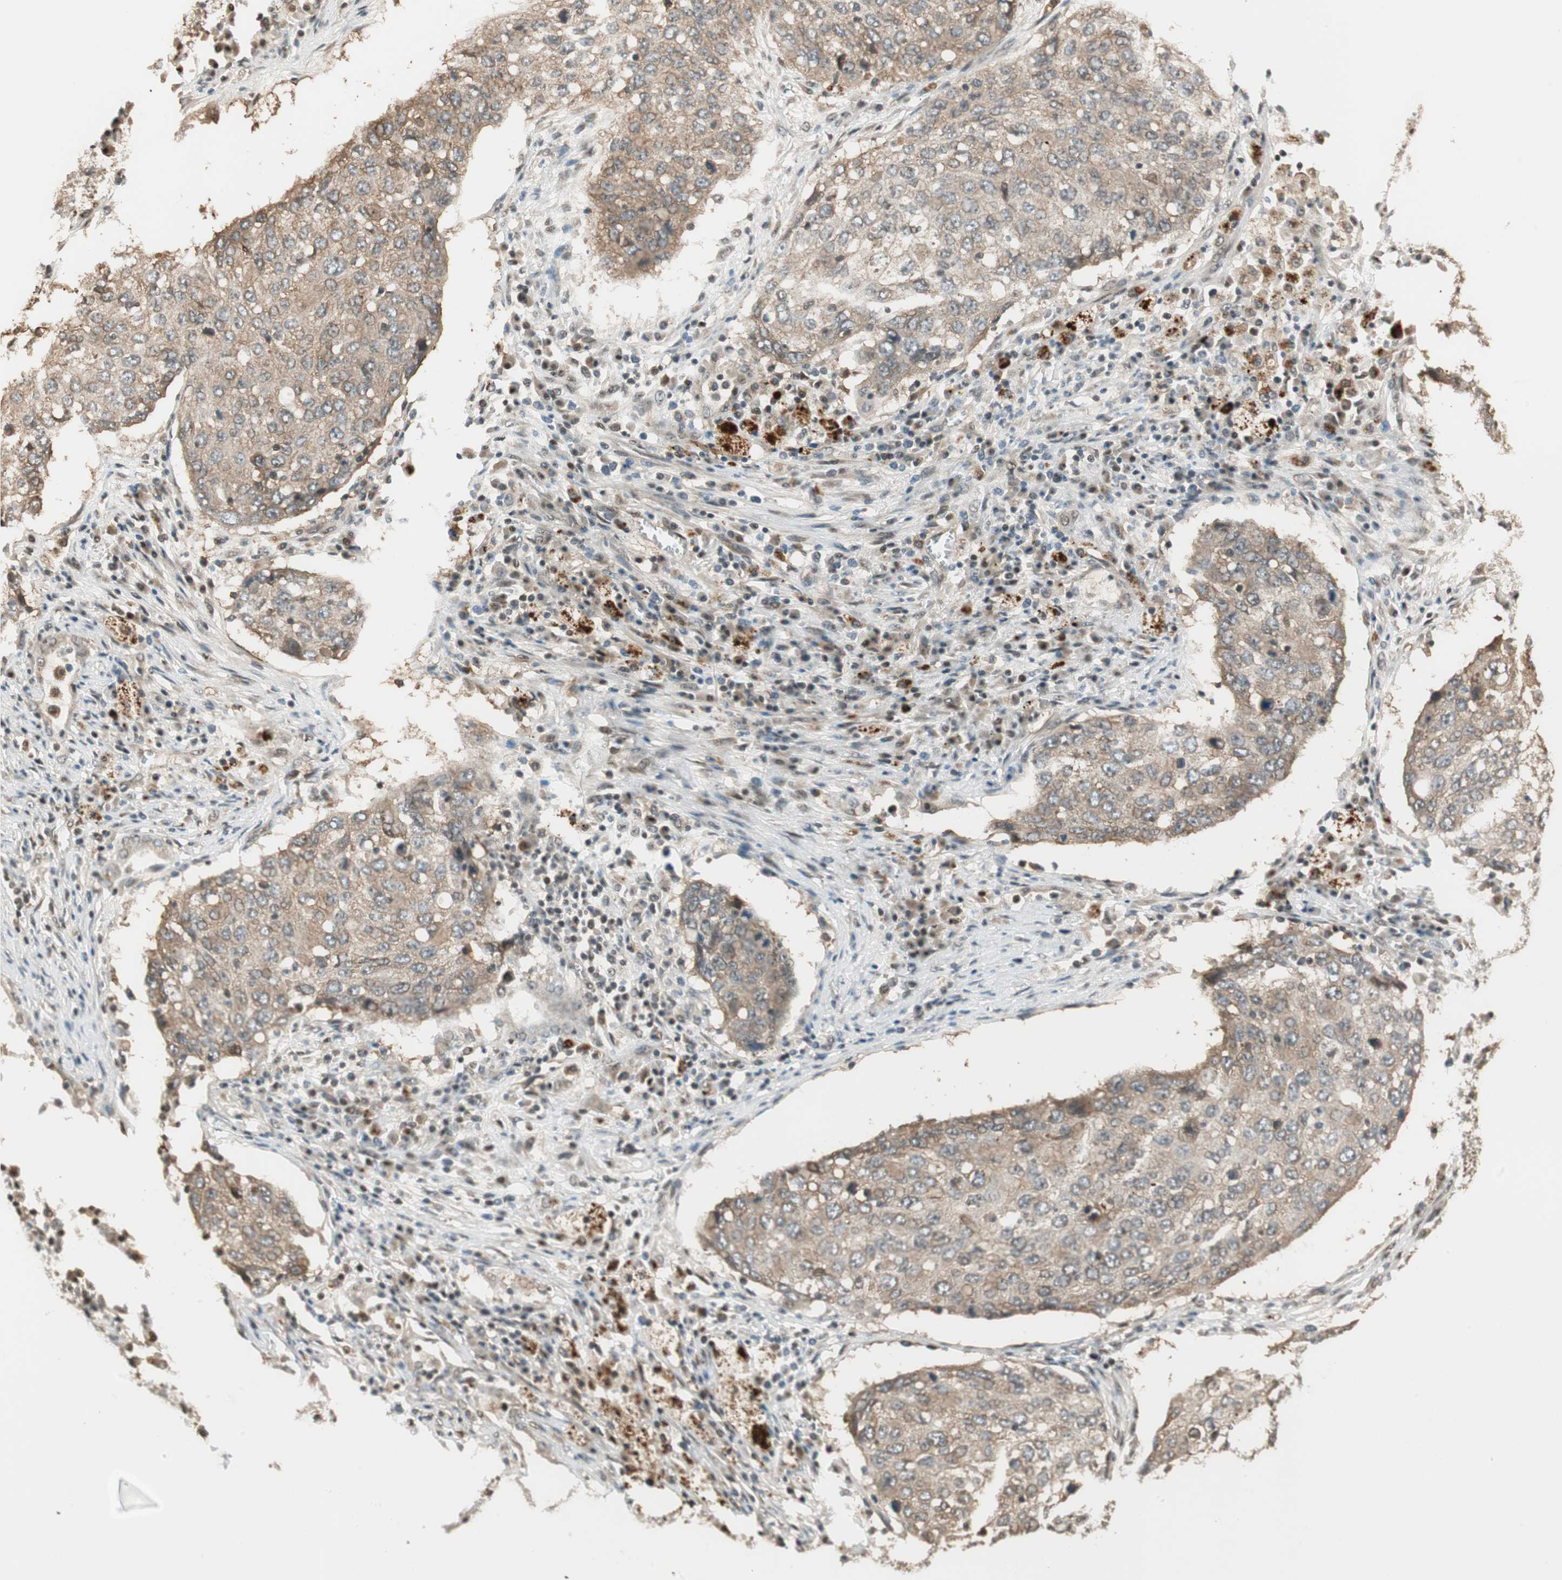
{"staining": {"intensity": "moderate", "quantity": ">75%", "location": "cytoplasmic/membranous"}, "tissue": "lung cancer", "cell_type": "Tumor cells", "image_type": "cancer", "snomed": [{"axis": "morphology", "description": "Squamous cell carcinoma, NOS"}, {"axis": "topography", "description": "Lung"}], "caption": "Immunohistochemical staining of human squamous cell carcinoma (lung) reveals medium levels of moderate cytoplasmic/membranous protein expression in about >75% of tumor cells.", "gene": "ZNF443", "patient": {"sex": "female", "age": 63}}